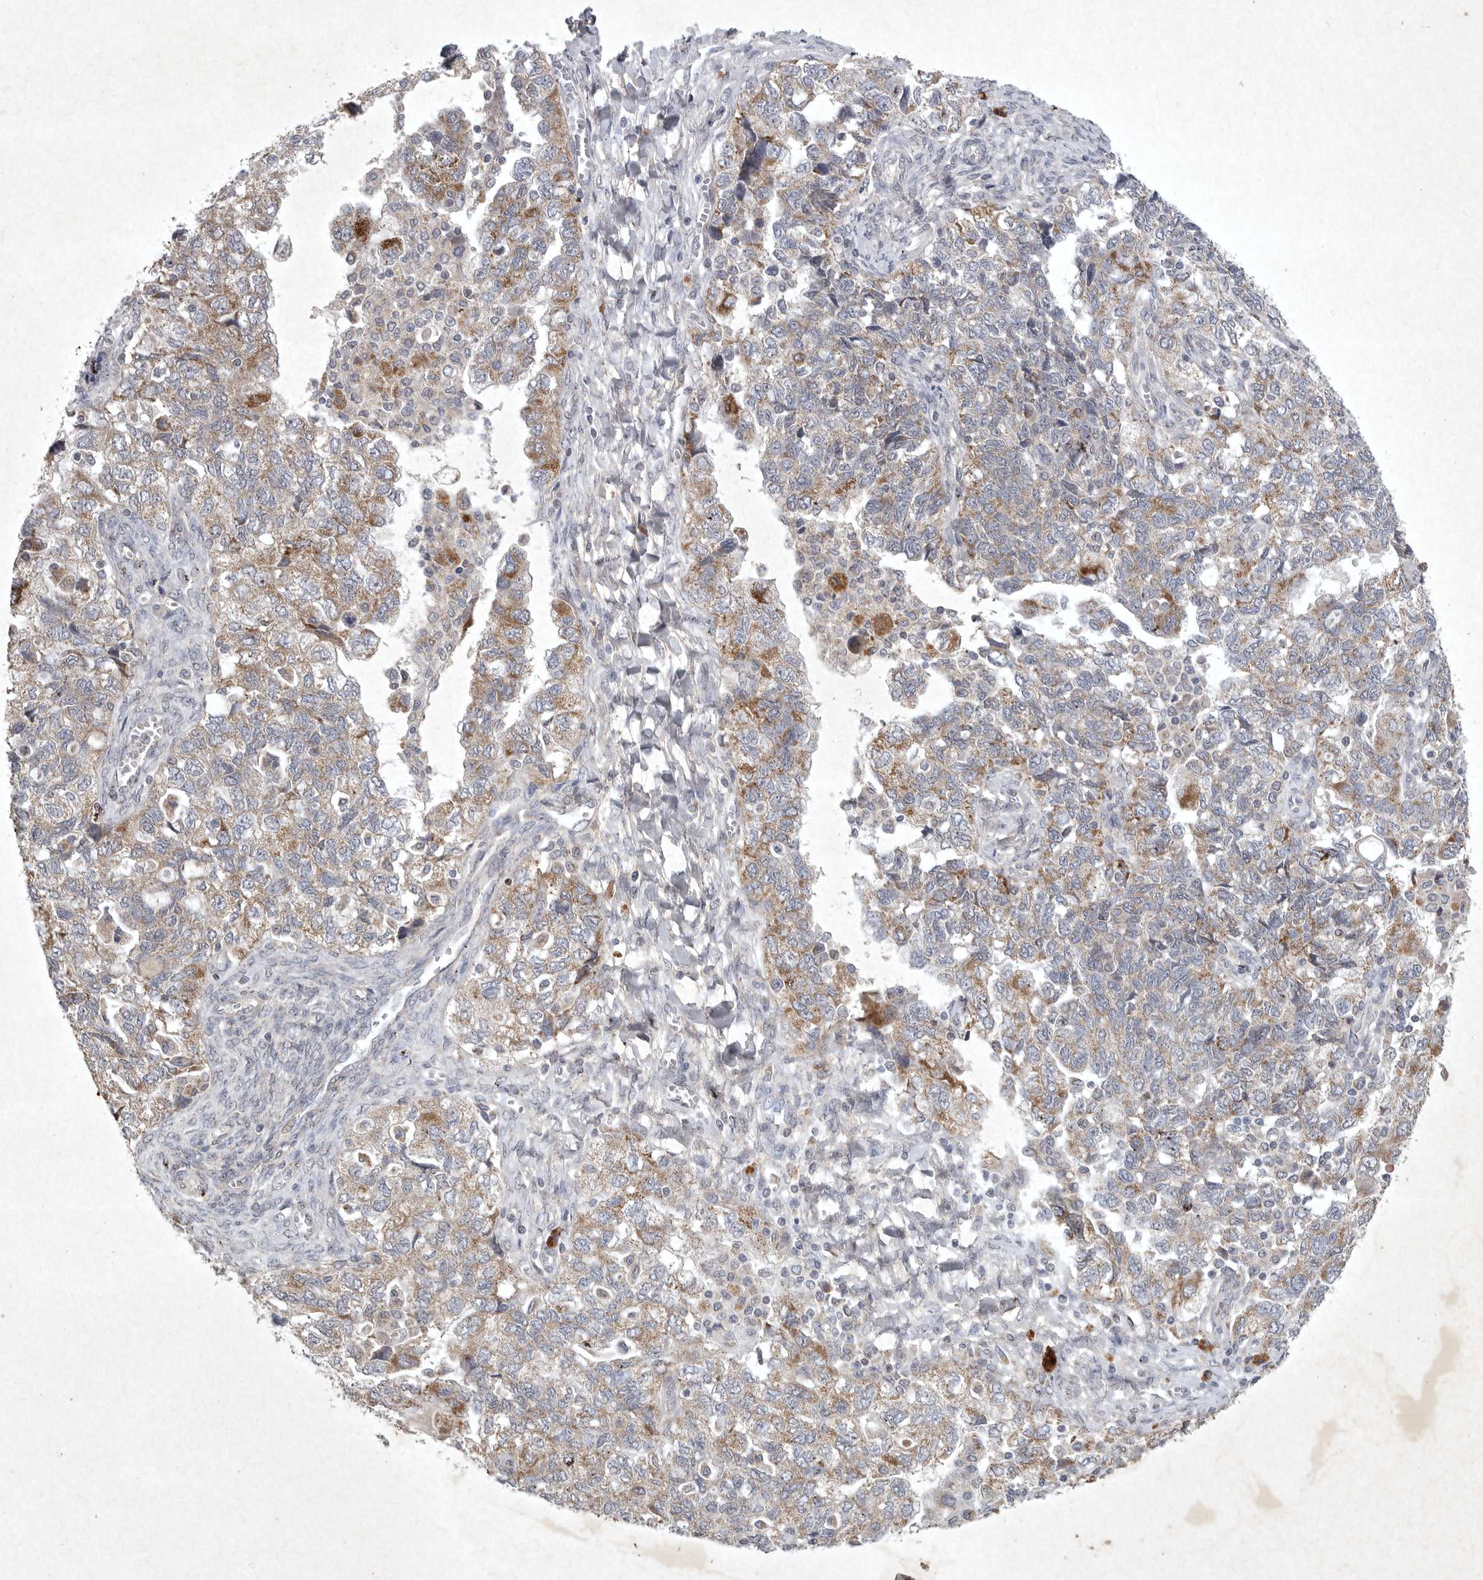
{"staining": {"intensity": "moderate", "quantity": ">75%", "location": "cytoplasmic/membranous"}, "tissue": "ovarian cancer", "cell_type": "Tumor cells", "image_type": "cancer", "snomed": [{"axis": "morphology", "description": "Carcinoma, NOS"}, {"axis": "morphology", "description": "Cystadenocarcinoma, serous, NOS"}, {"axis": "topography", "description": "Ovary"}], "caption": "Carcinoma (ovarian) tissue demonstrates moderate cytoplasmic/membranous staining in about >75% of tumor cells", "gene": "DDR1", "patient": {"sex": "female", "age": 69}}